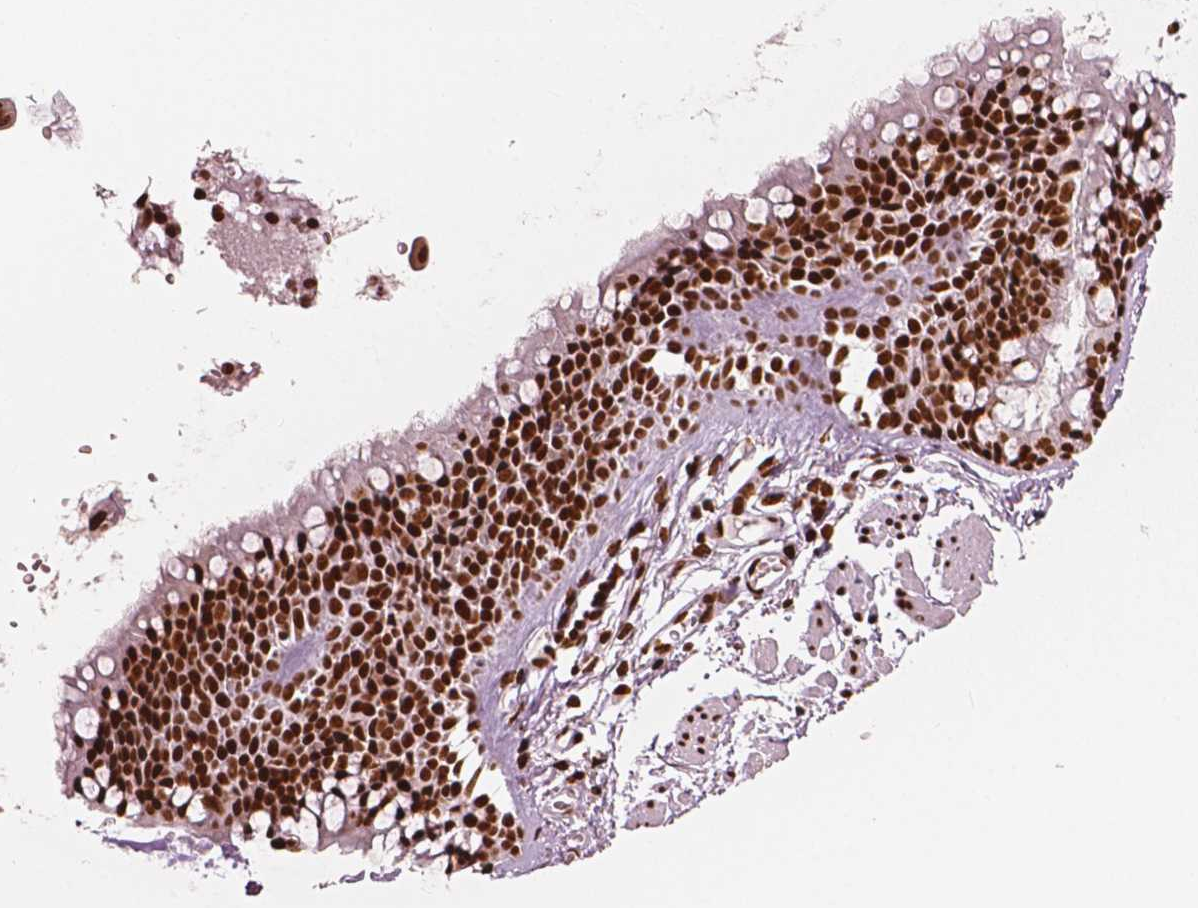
{"staining": {"intensity": "moderate", "quantity": "<25%", "location": "nuclear"}, "tissue": "soft tissue", "cell_type": "Chondrocytes", "image_type": "normal", "snomed": [{"axis": "morphology", "description": "Normal tissue, NOS"}, {"axis": "topography", "description": "Cartilage tissue"}, {"axis": "topography", "description": "Bronchus"}], "caption": "An immunohistochemistry photomicrograph of benign tissue is shown. Protein staining in brown shows moderate nuclear positivity in soft tissue within chondrocytes.", "gene": "CTCF", "patient": {"sex": "female", "age": 79}}